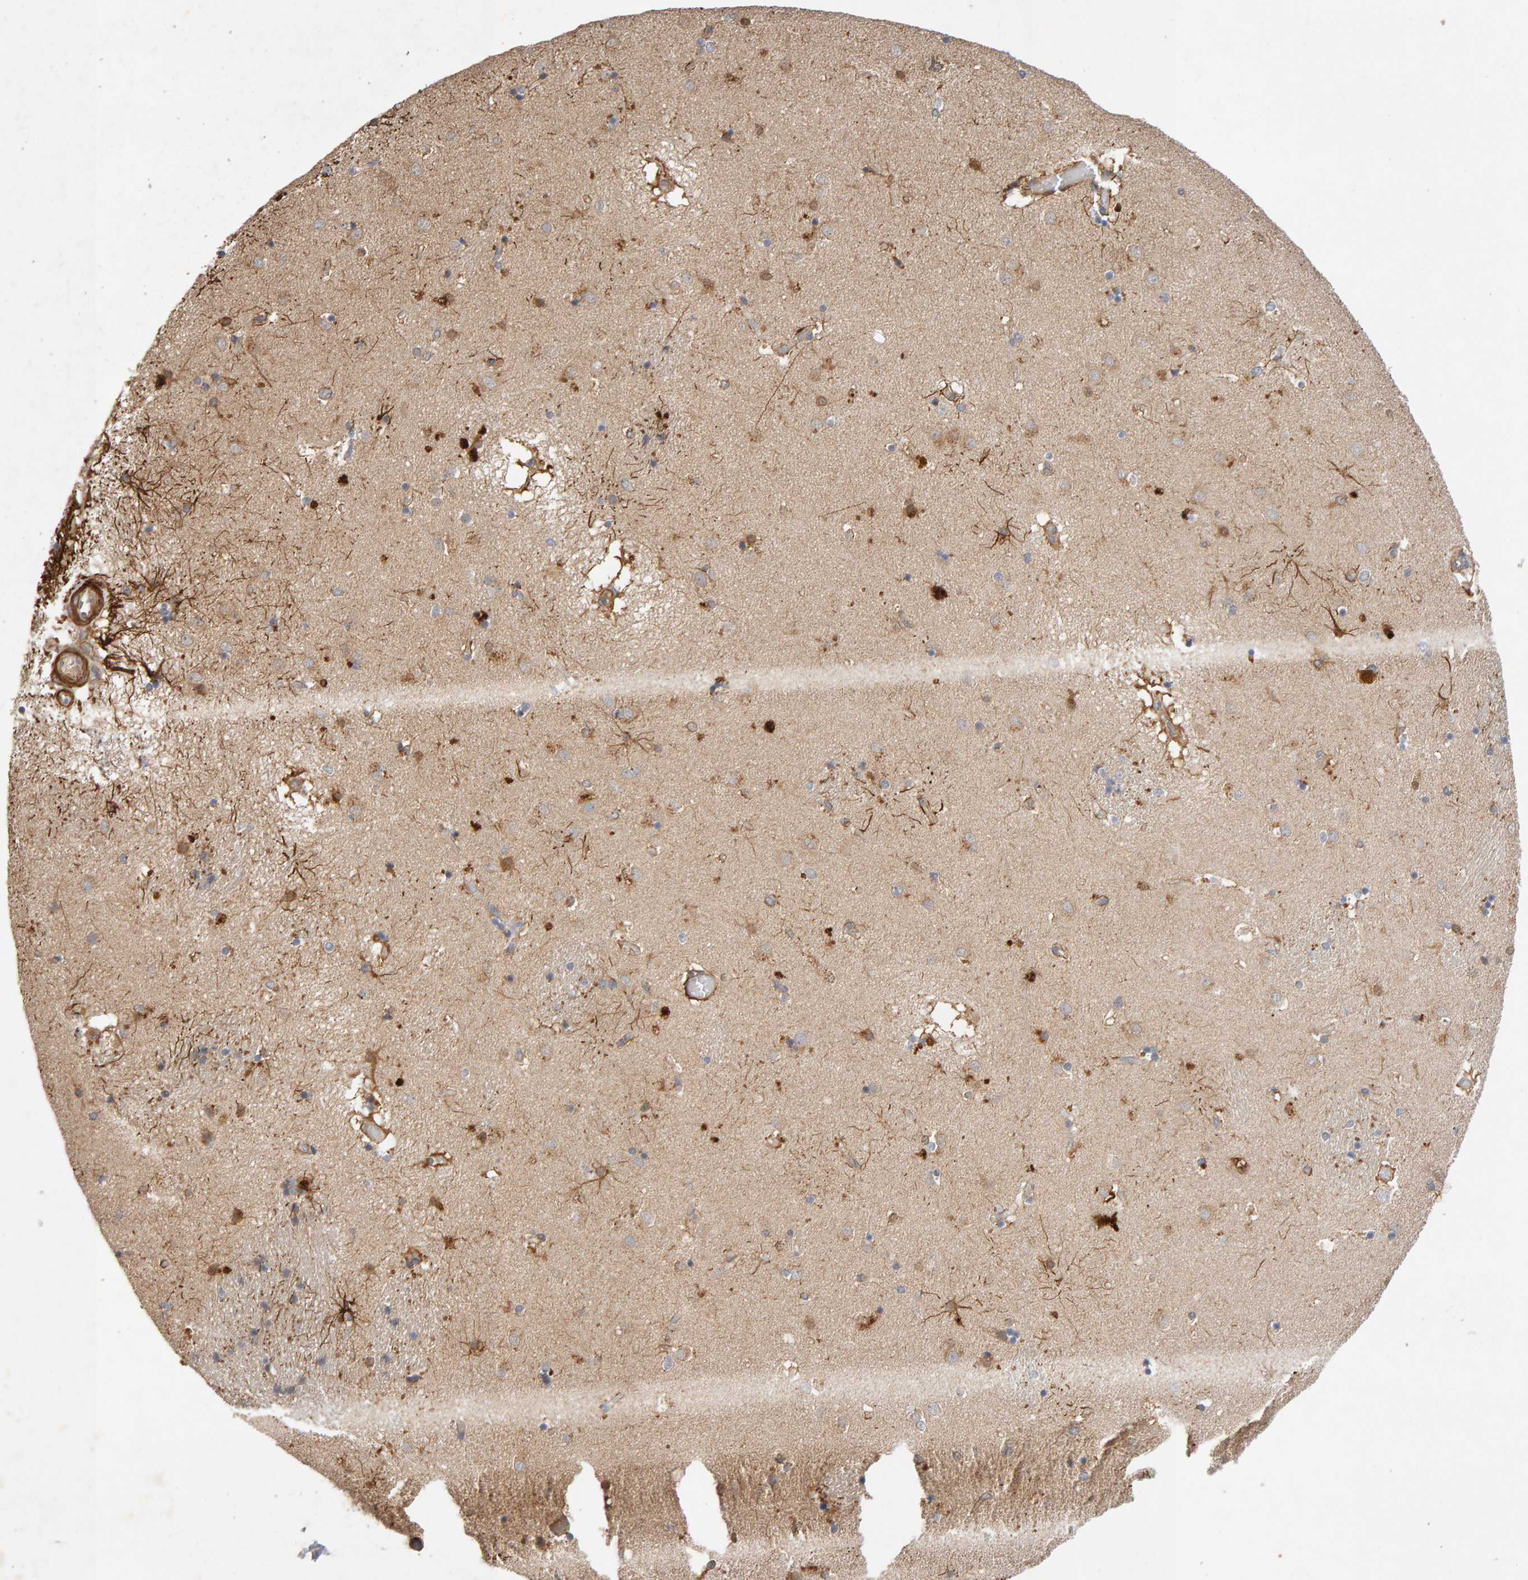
{"staining": {"intensity": "weak", "quantity": "25%-75%", "location": "cytoplasmic/membranous"}, "tissue": "caudate", "cell_type": "Glial cells", "image_type": "normal", "snomed": [{"axis": "morphology", "description": "Normal tissue, NOS"}, {"axis": "topography", "description": "Lateral ventricle wall"}], "caption": "Normal caudate demonstrates weak cytoplasmic/membranous expression in approximately 25%-75% of glial cells Using DAB (3,3'-diaminobenzidine) (brown) and hematoxylin (blue) stains, captured at high magnification using brightfield microscopy..", "gene": "RNF19A", "patient": {"sex": "male", "age": 70}}